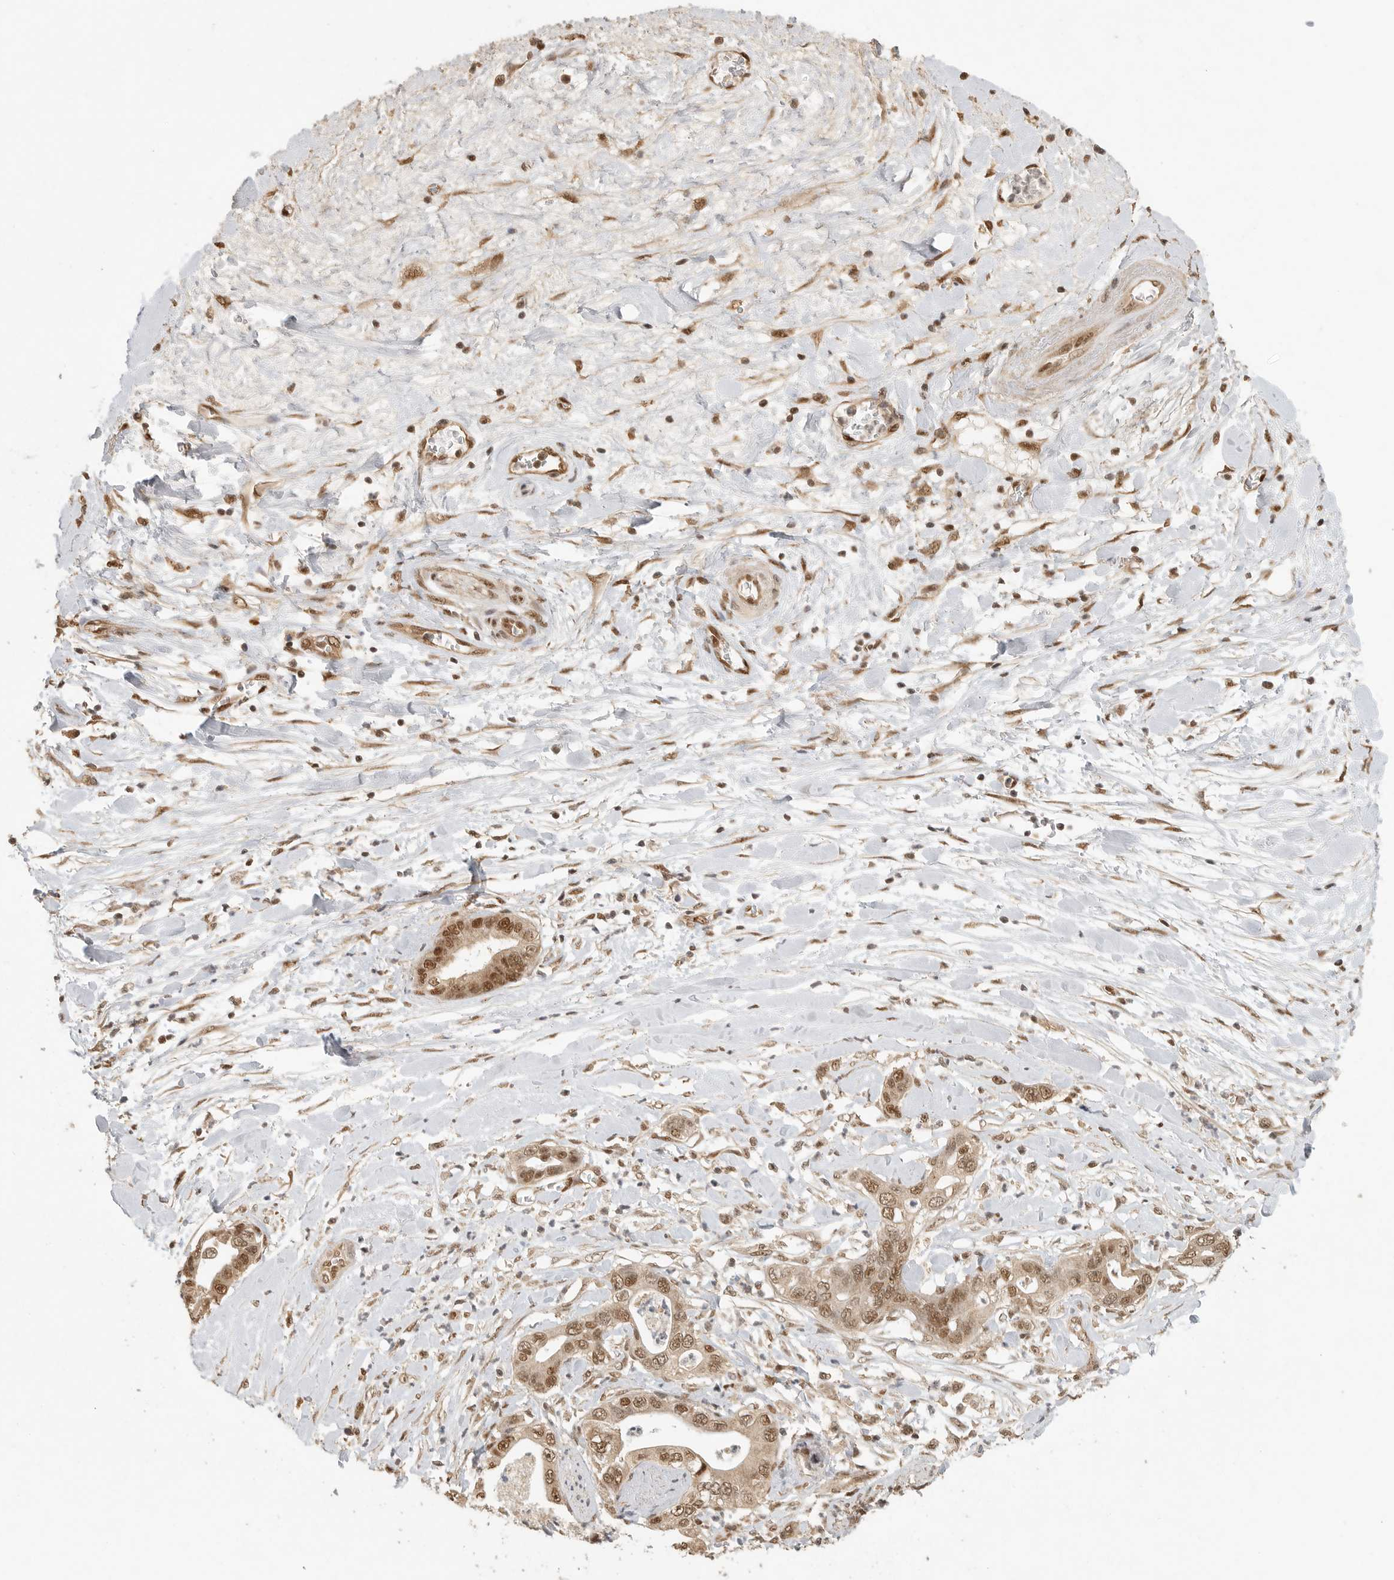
{"staining": {"intensity": "strong", "quantity": ">75%", "location": "cytoplasmic/membranous,nuclear"}, "tissue": "pancreatic cancer", "cell_type": "Tumor cells", "image_type": "cancer", "snomed": [{"axis": "morphology", "description": "Adenocarcinoma, NOS"}, {"axis": "topography", "description": "Pancreas"}], "caption": "A high-resolution histopathology image shows immunohistochemistry staining of pancreatic cancer (adenocarcinoma), which shows strong cytoplasmic/membranous and nuclear positivity in about >75% of tumor cells.", "gene": "DFFA", "patient": {"sex": "female", "age": 78}}